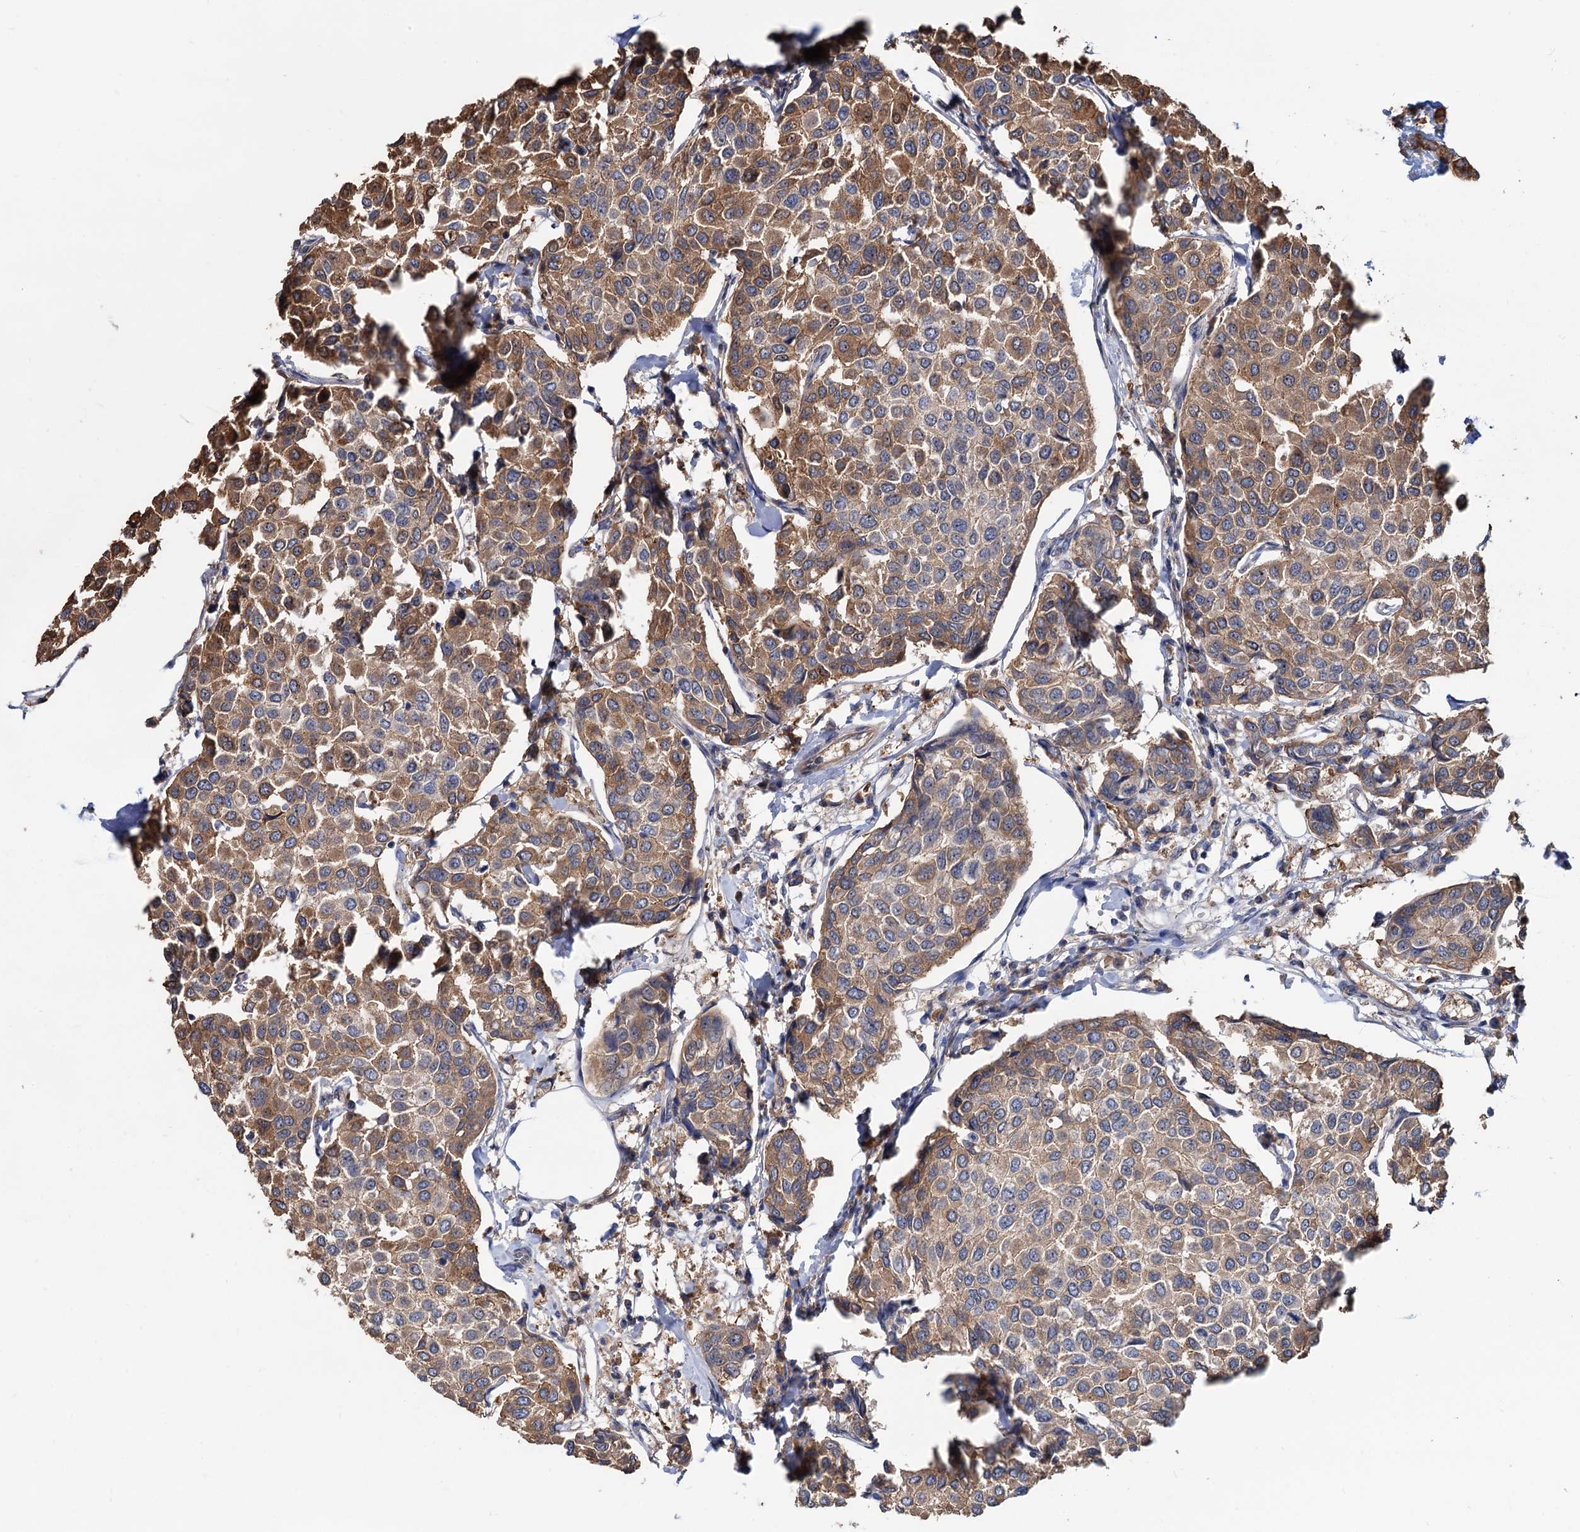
{"staining": {"intensity": "moderate", "quantity": ">75%", "location": "cytoplasmic/membranous"}, "tissue": "breast cancer", "cell_type": "Tumor cells", "image_type": "cancer", "snomed": [{"axis": "morphology", "description": "Duct carcinoma"}, {"axis": "topography", "description": "Breast"}], "caption": "A medium amount of moderate cytoplasmic/membranous staining is identified in approximately >75% of tumor cells in breast intraductal carcinoma tissue. The staining was performed using DAB to visualize the protein expression in brown, while the nuclei were stained in blue with hematoxylin (Magnification: 20x).", "gene": "SNX15", "patient": {"sex": "female", "age": 55}}